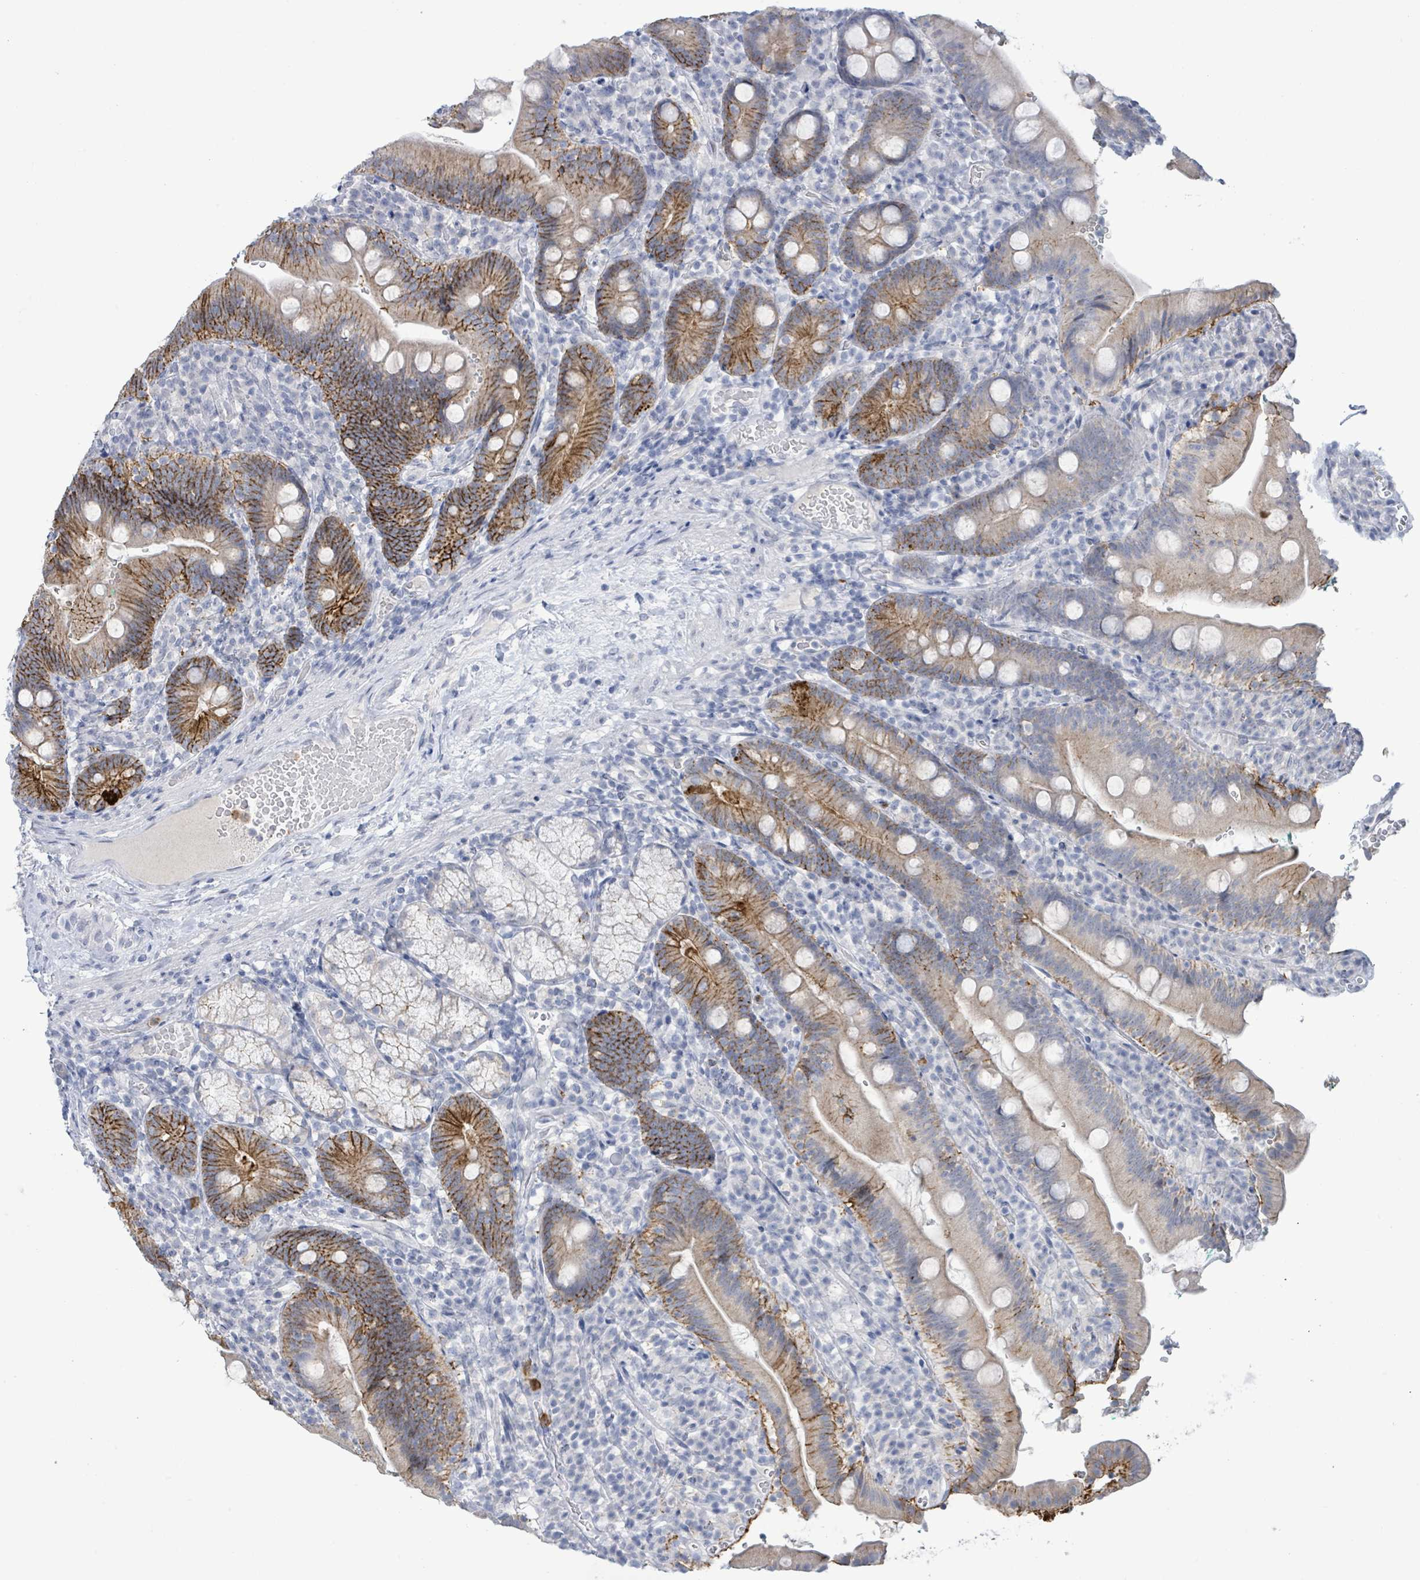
{"staining": {"intensity": "strong", "quantity": "25%-75%", "location": "cytoplasmic/membranous"}, "tissue": "duodenum", "cell_type": "Glandular cells", "image_type": "normal", "snomed": [{"axis": "morphology", "description": "Normal tissue, NOS"}, {"axis": "topography", "description": "Duodenum"}], "caption": "The image shows staining of unremarkable duodenum, revealing strong cytoplasmic/membranous protein staining (brown color) within glandular cells.", "gene": "LCLAT1", "patient": {"sex": "female", "age": 67}}